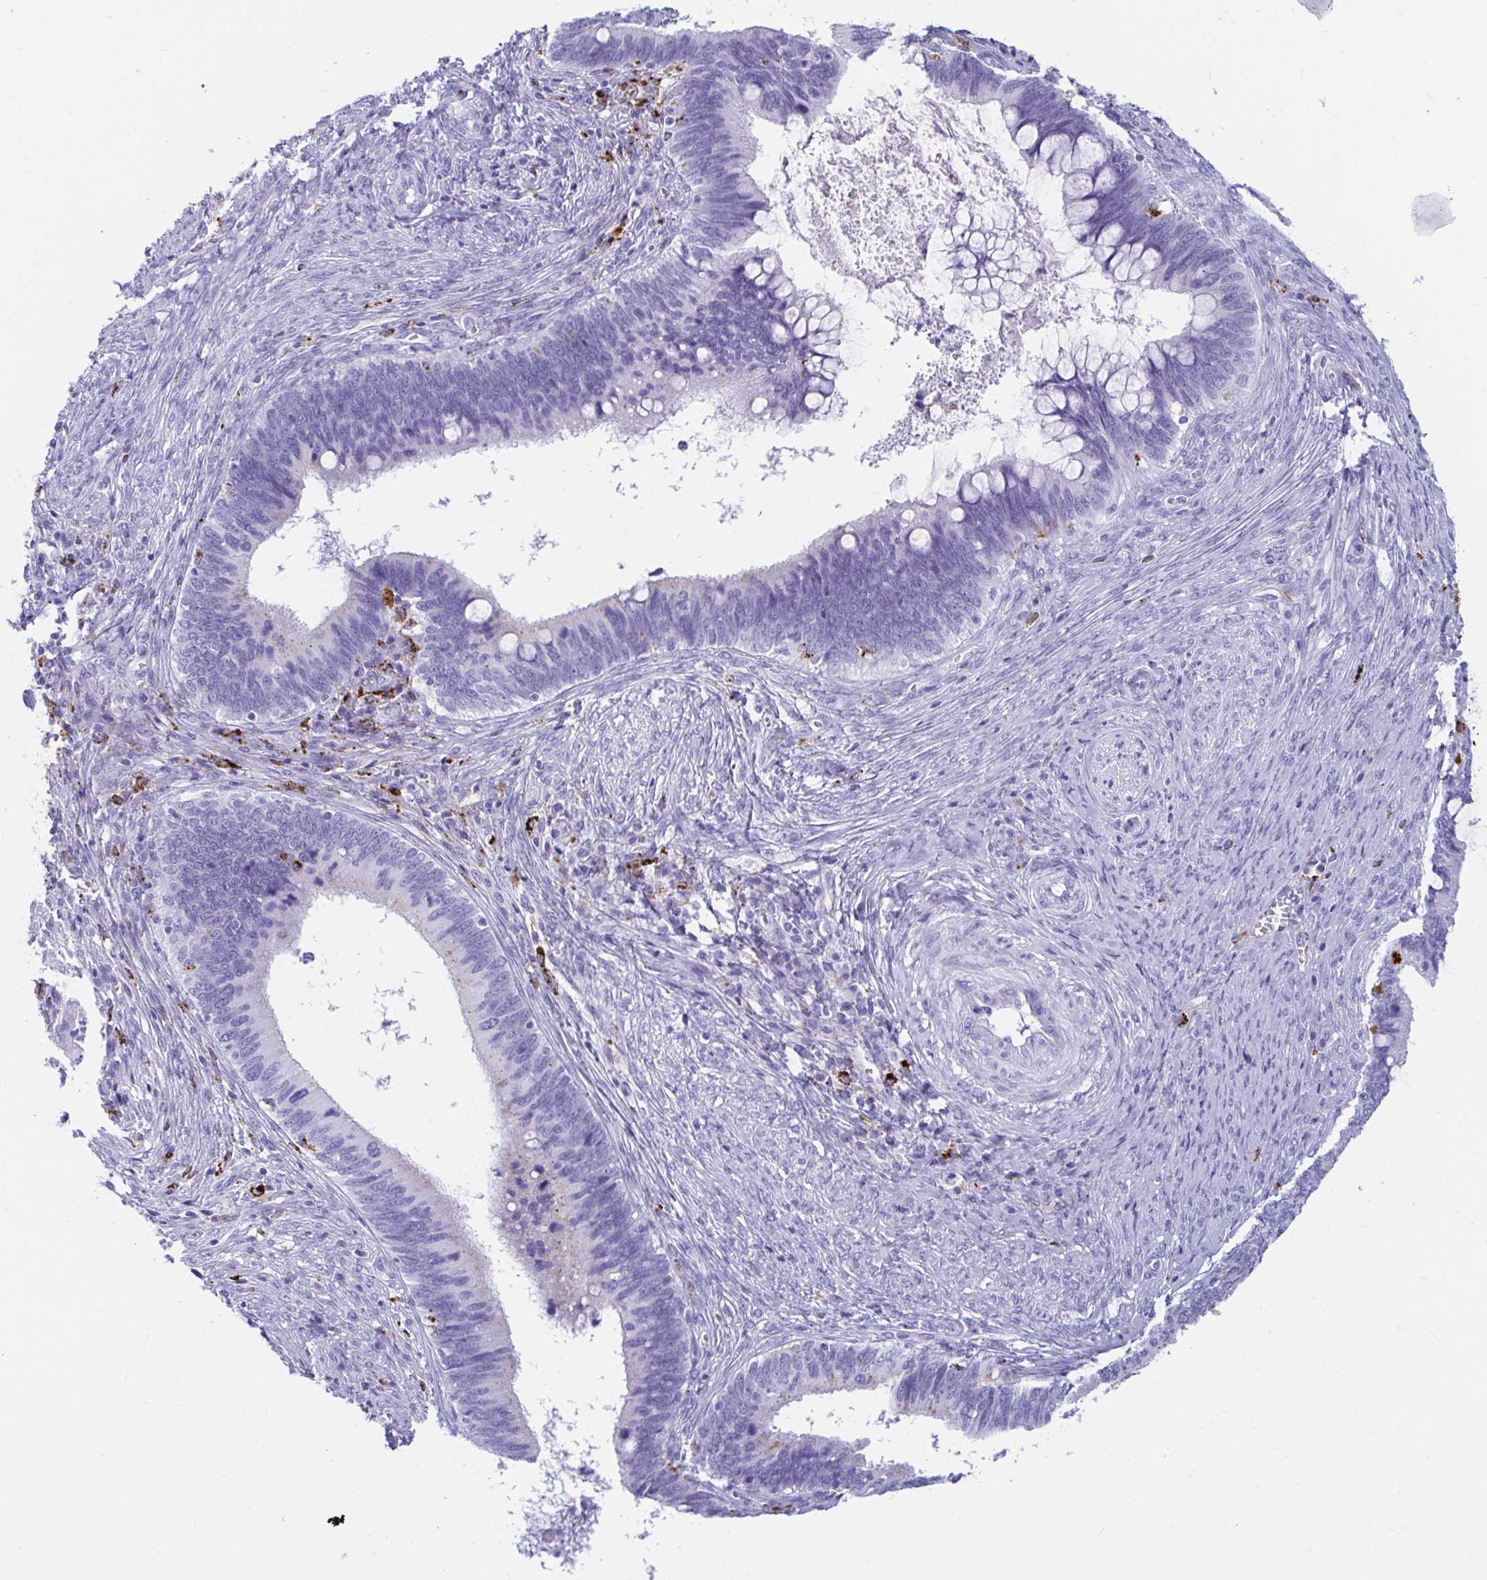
{"staining": {"intensity": "negative", "quantity": "none", "location": "none"}, "tissue": "cervical cancer", "cell_type": "Tumor cells", "image_type": "cancer", "snomed": [{"axis": "morphology", "description": "Adenocarcinoma, NOS"}, {"axis": "topography", "description": "Cervix"}], "caption": "This is an immunohistochemistry (IHC) image of human cervical cancer (adenocarcinoma). There is no positivity in tumor cells.", "gene": "CPVL", "patient": {"sex": "female", "age": 42}}